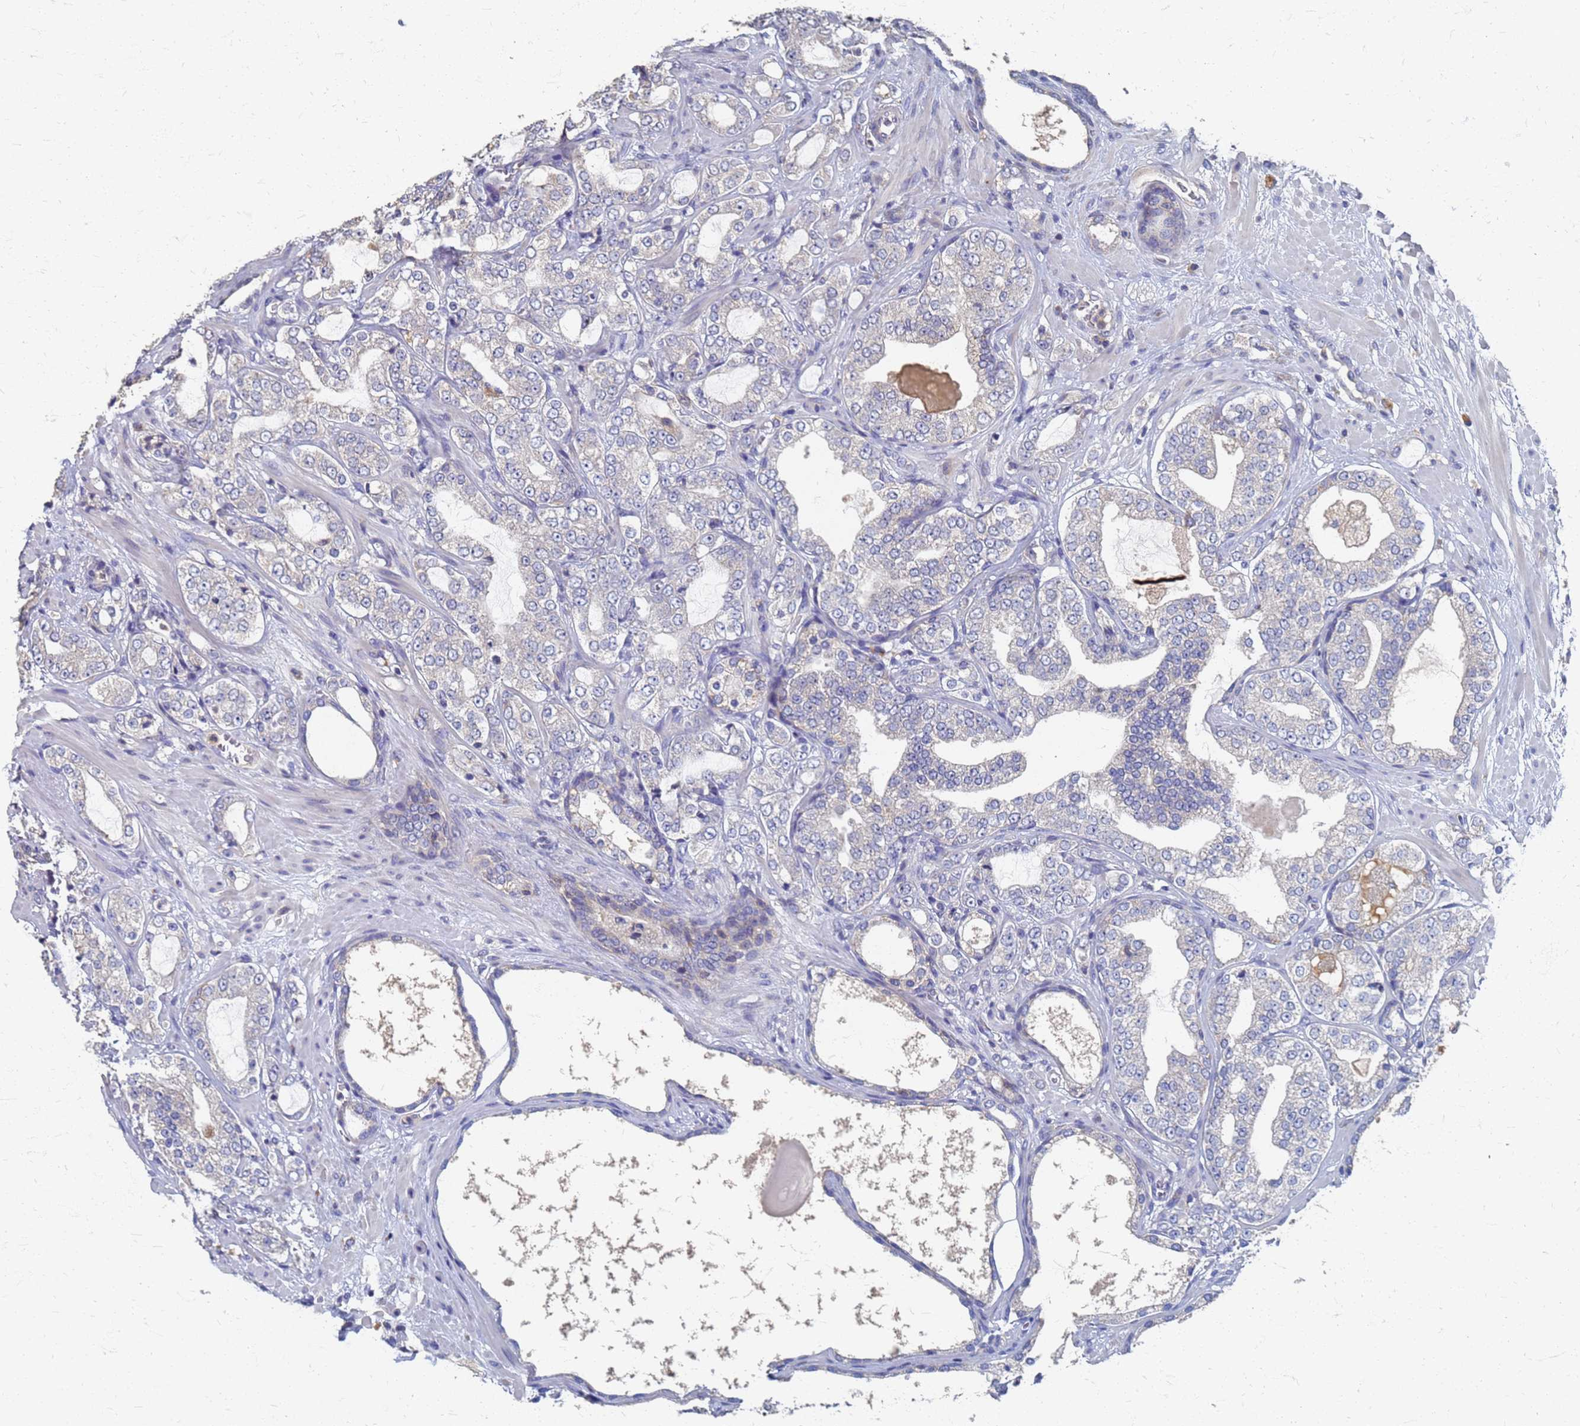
{"staining": {"intensity": "negative", "quantity": "none", "location": "none"}, "tissue": "prostate cancer", "cell_type": "Tumor cells", "image_type": "cancer", "snomed": [{"axis": "morphology", "description": "Adenocarcinoma, High grade"}, {"axis": "topography", "description": "Prostate"}], "caption": "The photomicrograph shows no significant staining in tumor cells of high-grade adenocarcinoma (prostate).", "gene": "KRCC1", "patient": {"sex": "male", "age": 64}}